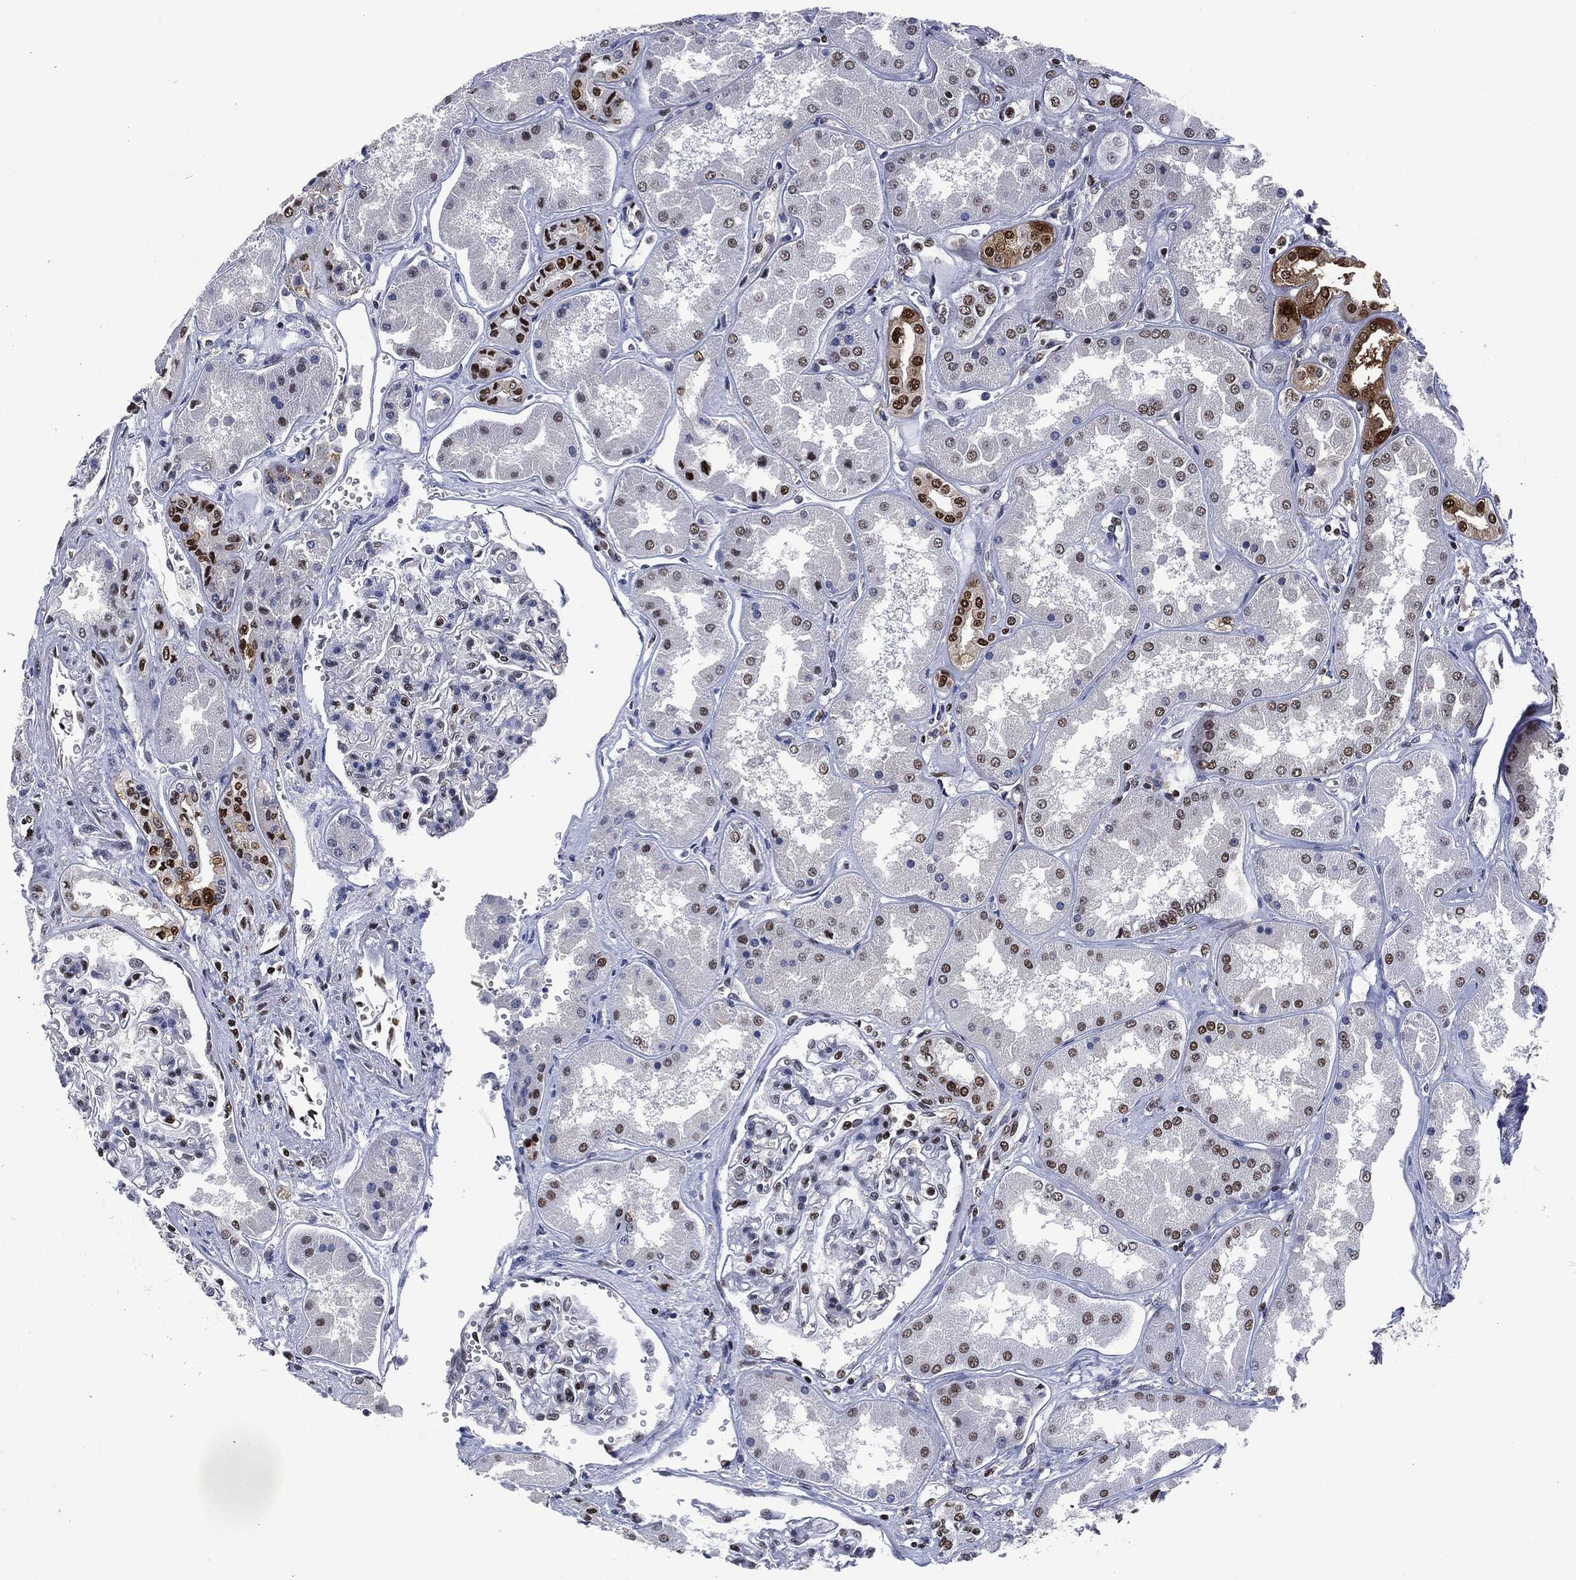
{"staining": {"intensity": "moderate", "quantity": "<25%", "location": "nuclear"}, "tissue": "kidney", "cell_type": "Cells in glomeruli", "image_type": "normal", "snomed": [{"axis": "morphology", "description": "Normal tissue, NOS"}, {"axis": "topography", "description": "Kidney"}], "caption": "Cells in glomeruli demonstrate low levels of moderate nuclear positivity in approximately <25% of cells in benign human kidney.", "gene": "DCPS", "patient": {"sex": "female", "age": 56}}